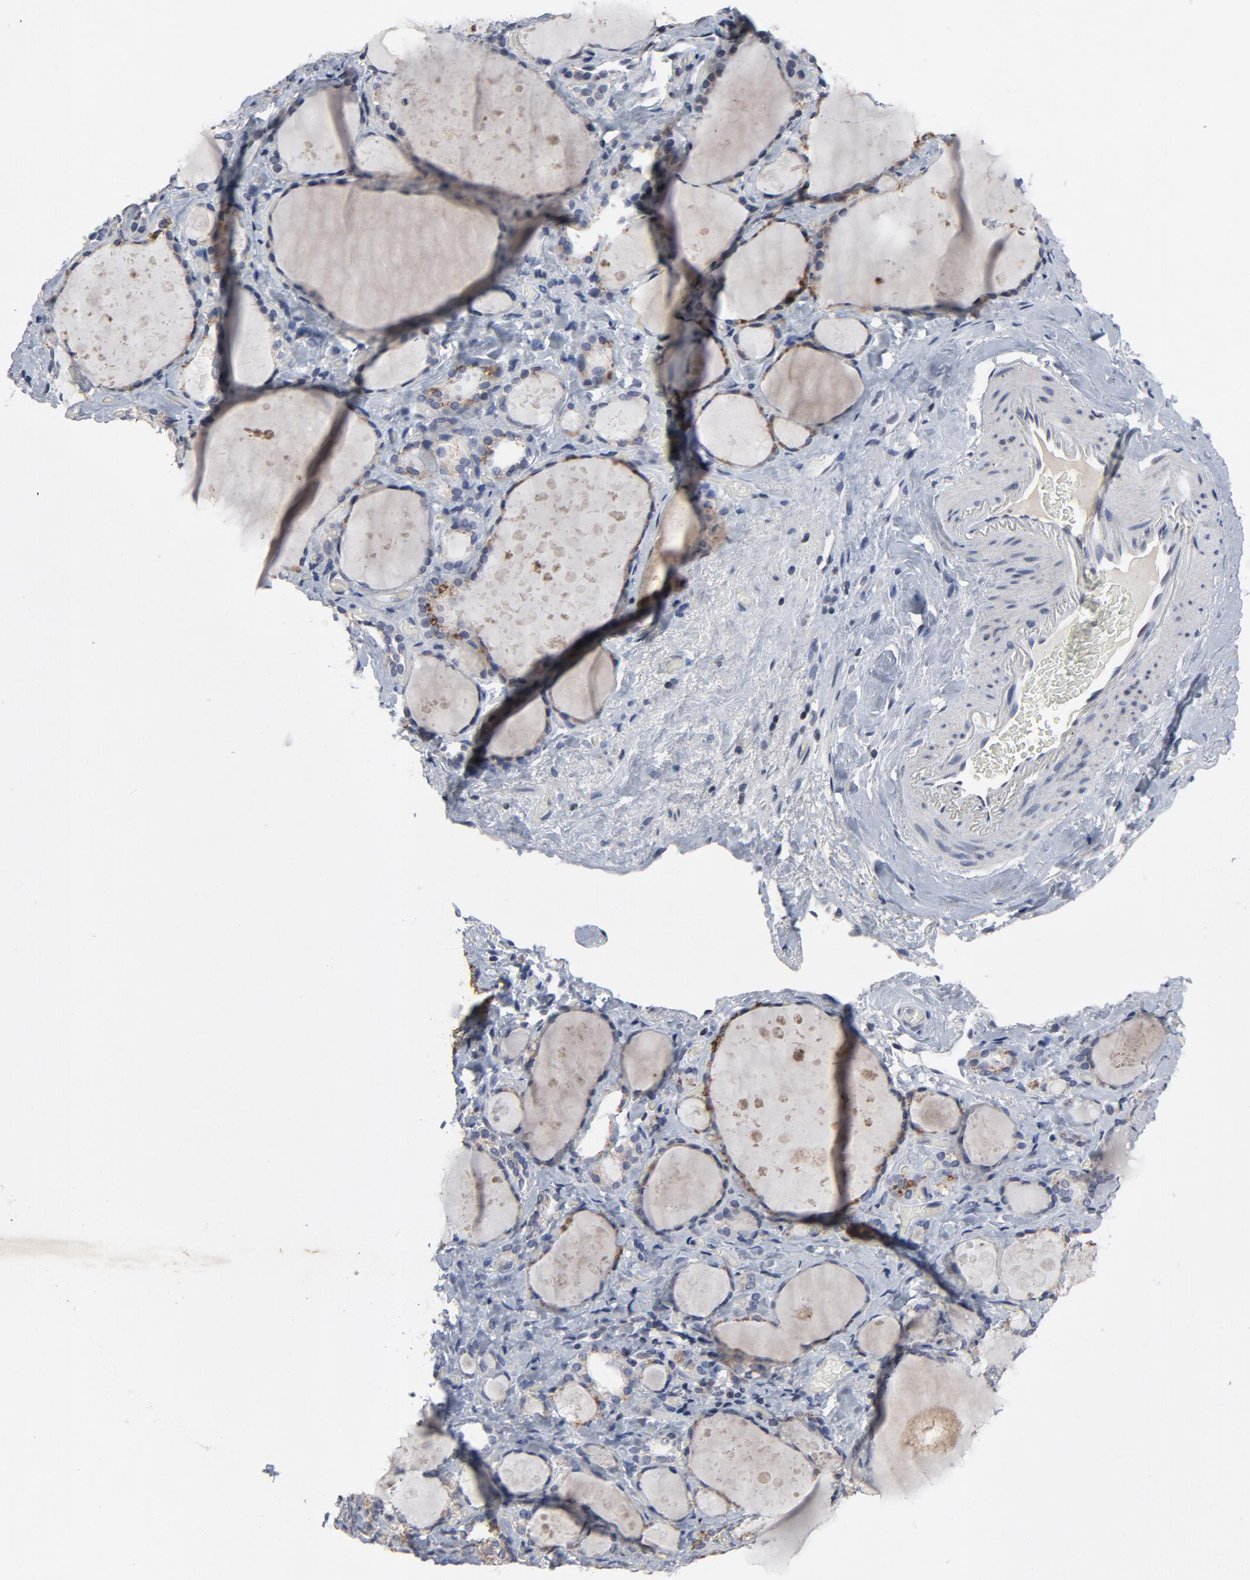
{"staining": {"intensity": "moderate", "quantity": "<25%", "location": "cytoplasmic/membranous"}, "tissue": "thyroid gland", "cell_type": "Glandular cells", "image_type": "normal", "snomed": [{"axis": "morphology", "description": "Normal tissue, NOS"}, {"axis": "topography", "description": "Thyroid gland"}], "caption": "IHC (DAB) staining of normal human thyroid gland shows moderate cytoplasmic/membranous protein staining in approximately <25% of glandular cells.", "gene": "TCL1A", "patient": {"sex": "female", "age": 75}}